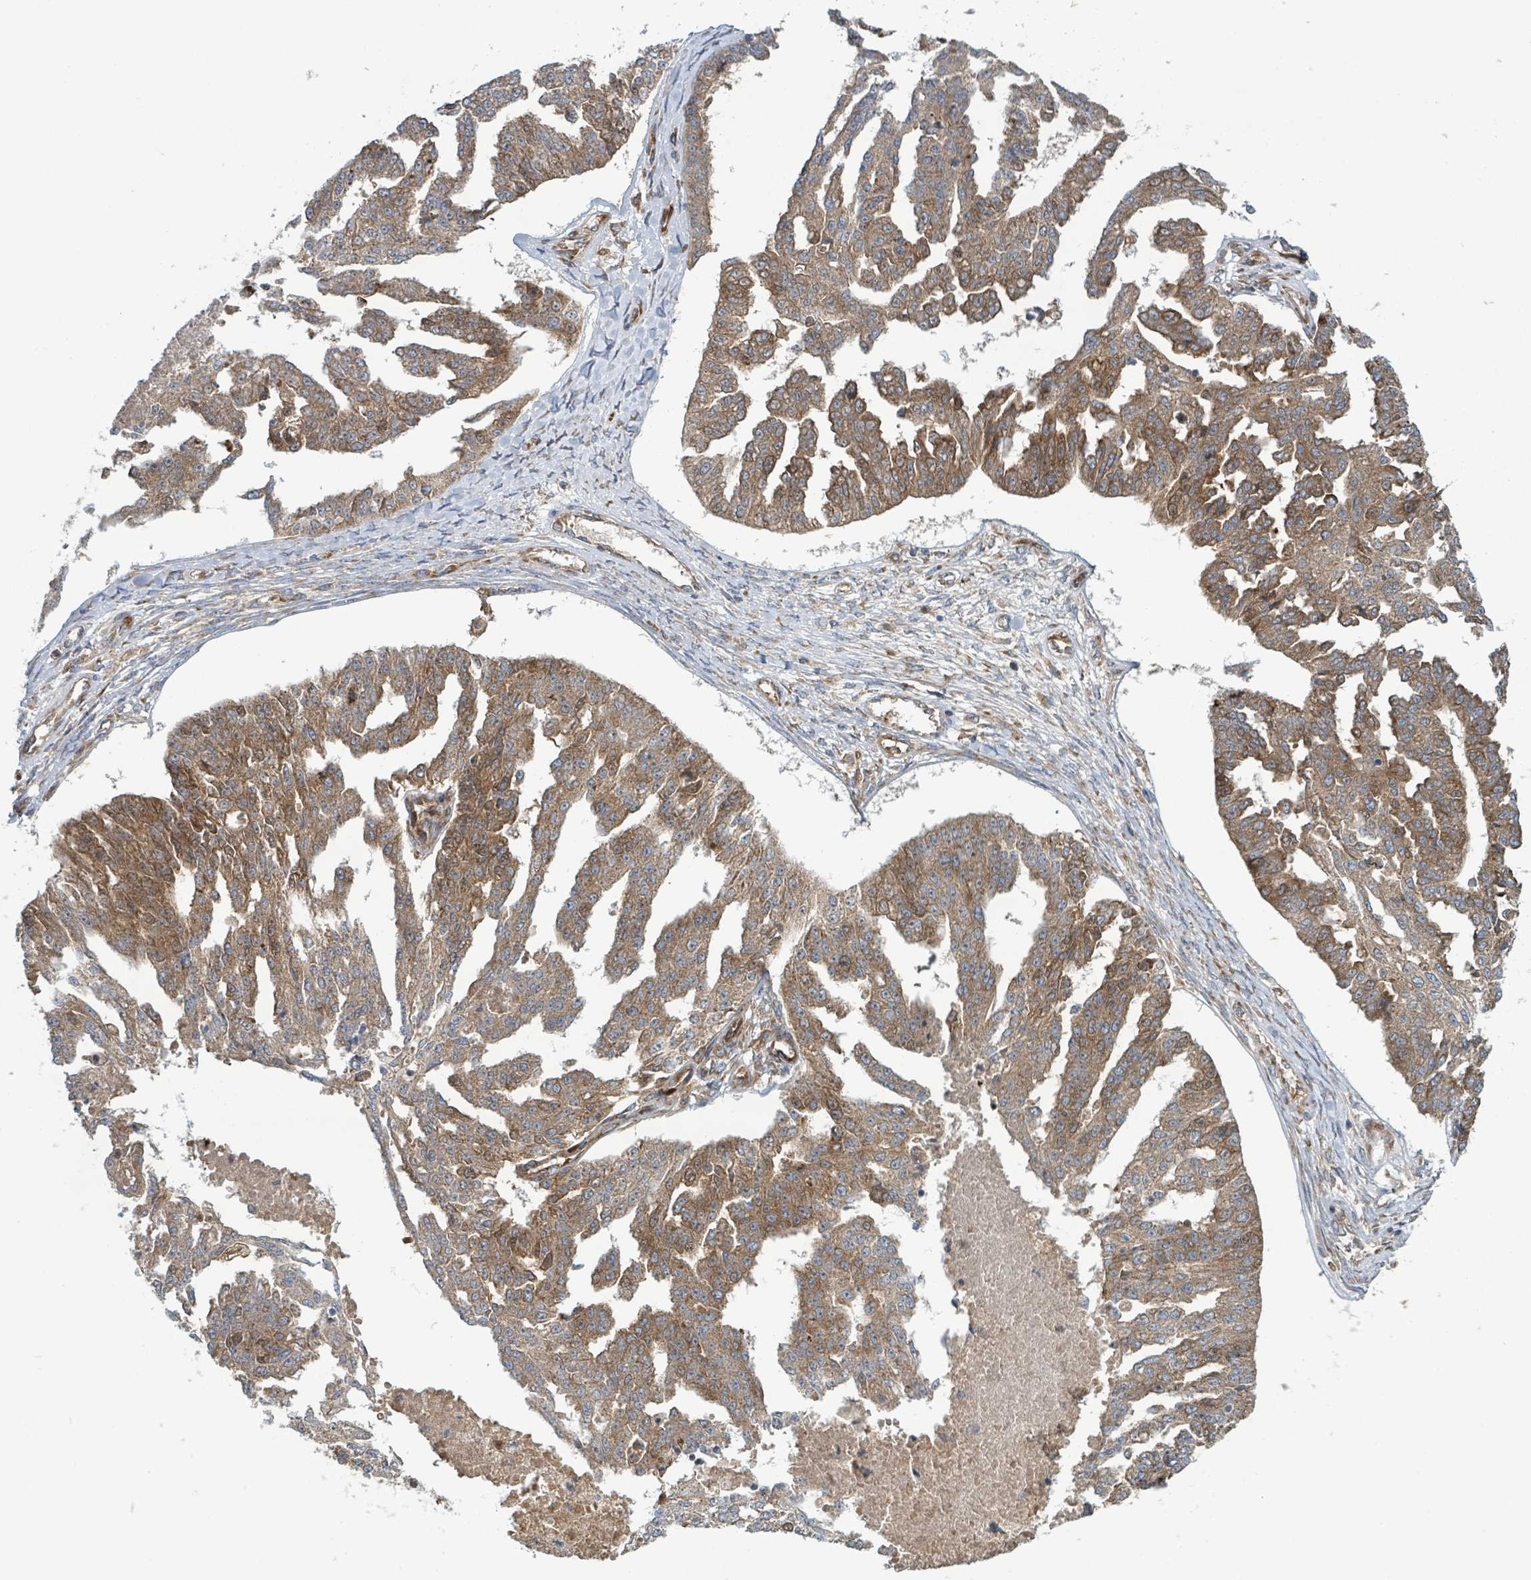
{"staining": {"intensity": "moderate", "quantity": ">75%", "location": "cytoplasmic/membranous"}, "tissue": "ovarian cancer", "cell_type": "Tumor cells", "image_type": "cancer", "snomed": [{"axis": "morphology", "description": "Cystadenocarcinoma, serous, NOS"}, {"axis": "topography", "description": "Ovary"}], "caption": "Brown immunohistochemical staining in serous cystadenocarcinoma (ovarian) exhibits moderate cytoplasmic/membranous expression in approximately >75% of tumor cells. (brown staining indicates protein expression, while blue staining denotes nuclei).", "gene": "OR51E1", "patient": {"sex": "female", "age": 58}}